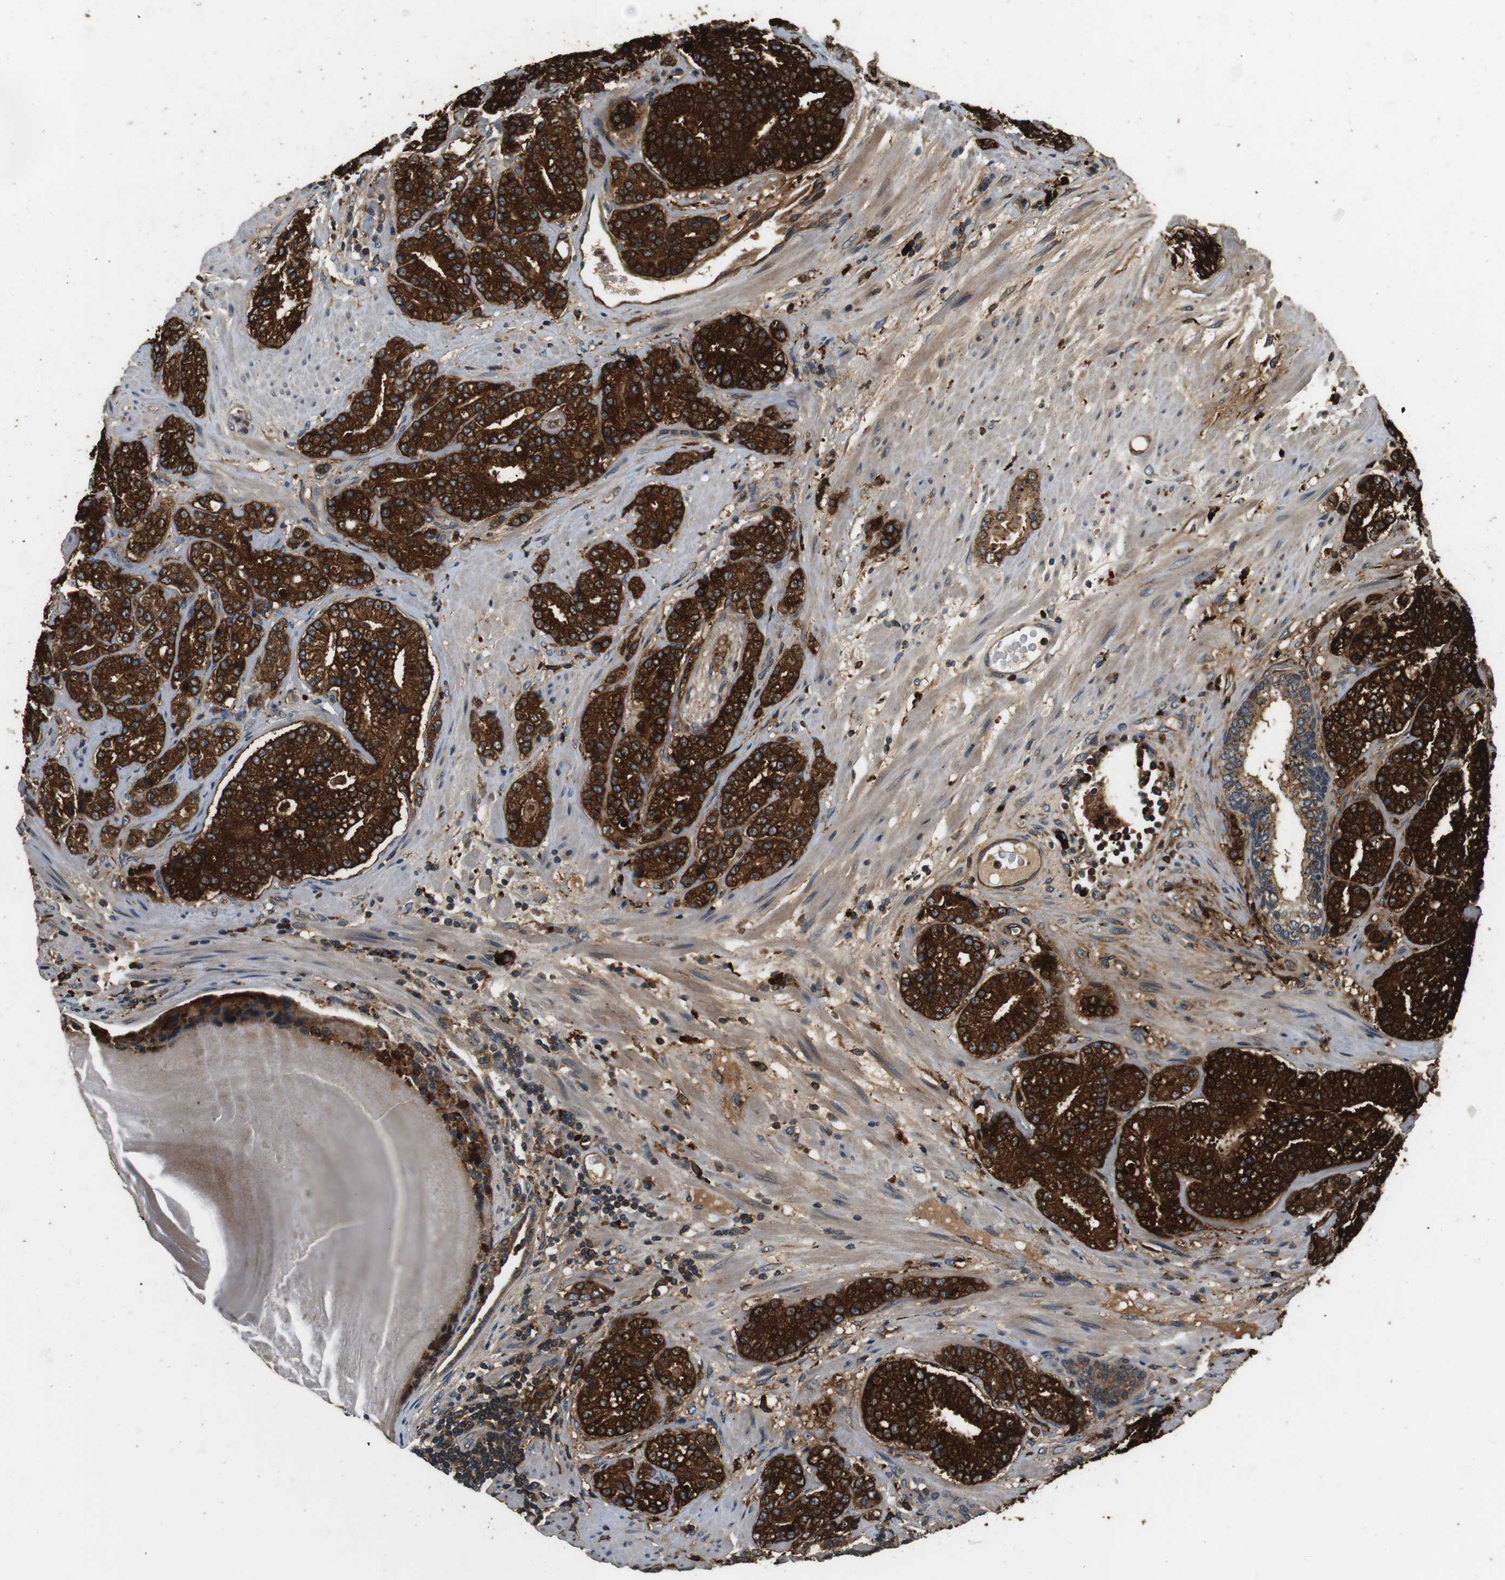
{"staining": {"intensity": "strong", "quantity": ">75%", "location": "cytoplasmic/membranous"}, "tissue": "prostate cancer", "cell_type": "Tumor cells", "image_type": "cancer", "snomed": [{"axis": "morphology", "description": "Adenocarcinoma, High grade"}, {"axis": "topography", "description": "Prostate"}], "caption": "A high amount of strong cytoplasmic/membranous staining is appreciated in approximately >75% of tumor cells in prostate high-grade adenocarcinoma tissue. (Stains: DAB in brown, nuclei in blue, Microscopy: brightfield microscopy at high magnification).", "gene": "TXNRD1", "patient": {"sex": "male", "age": 61}}